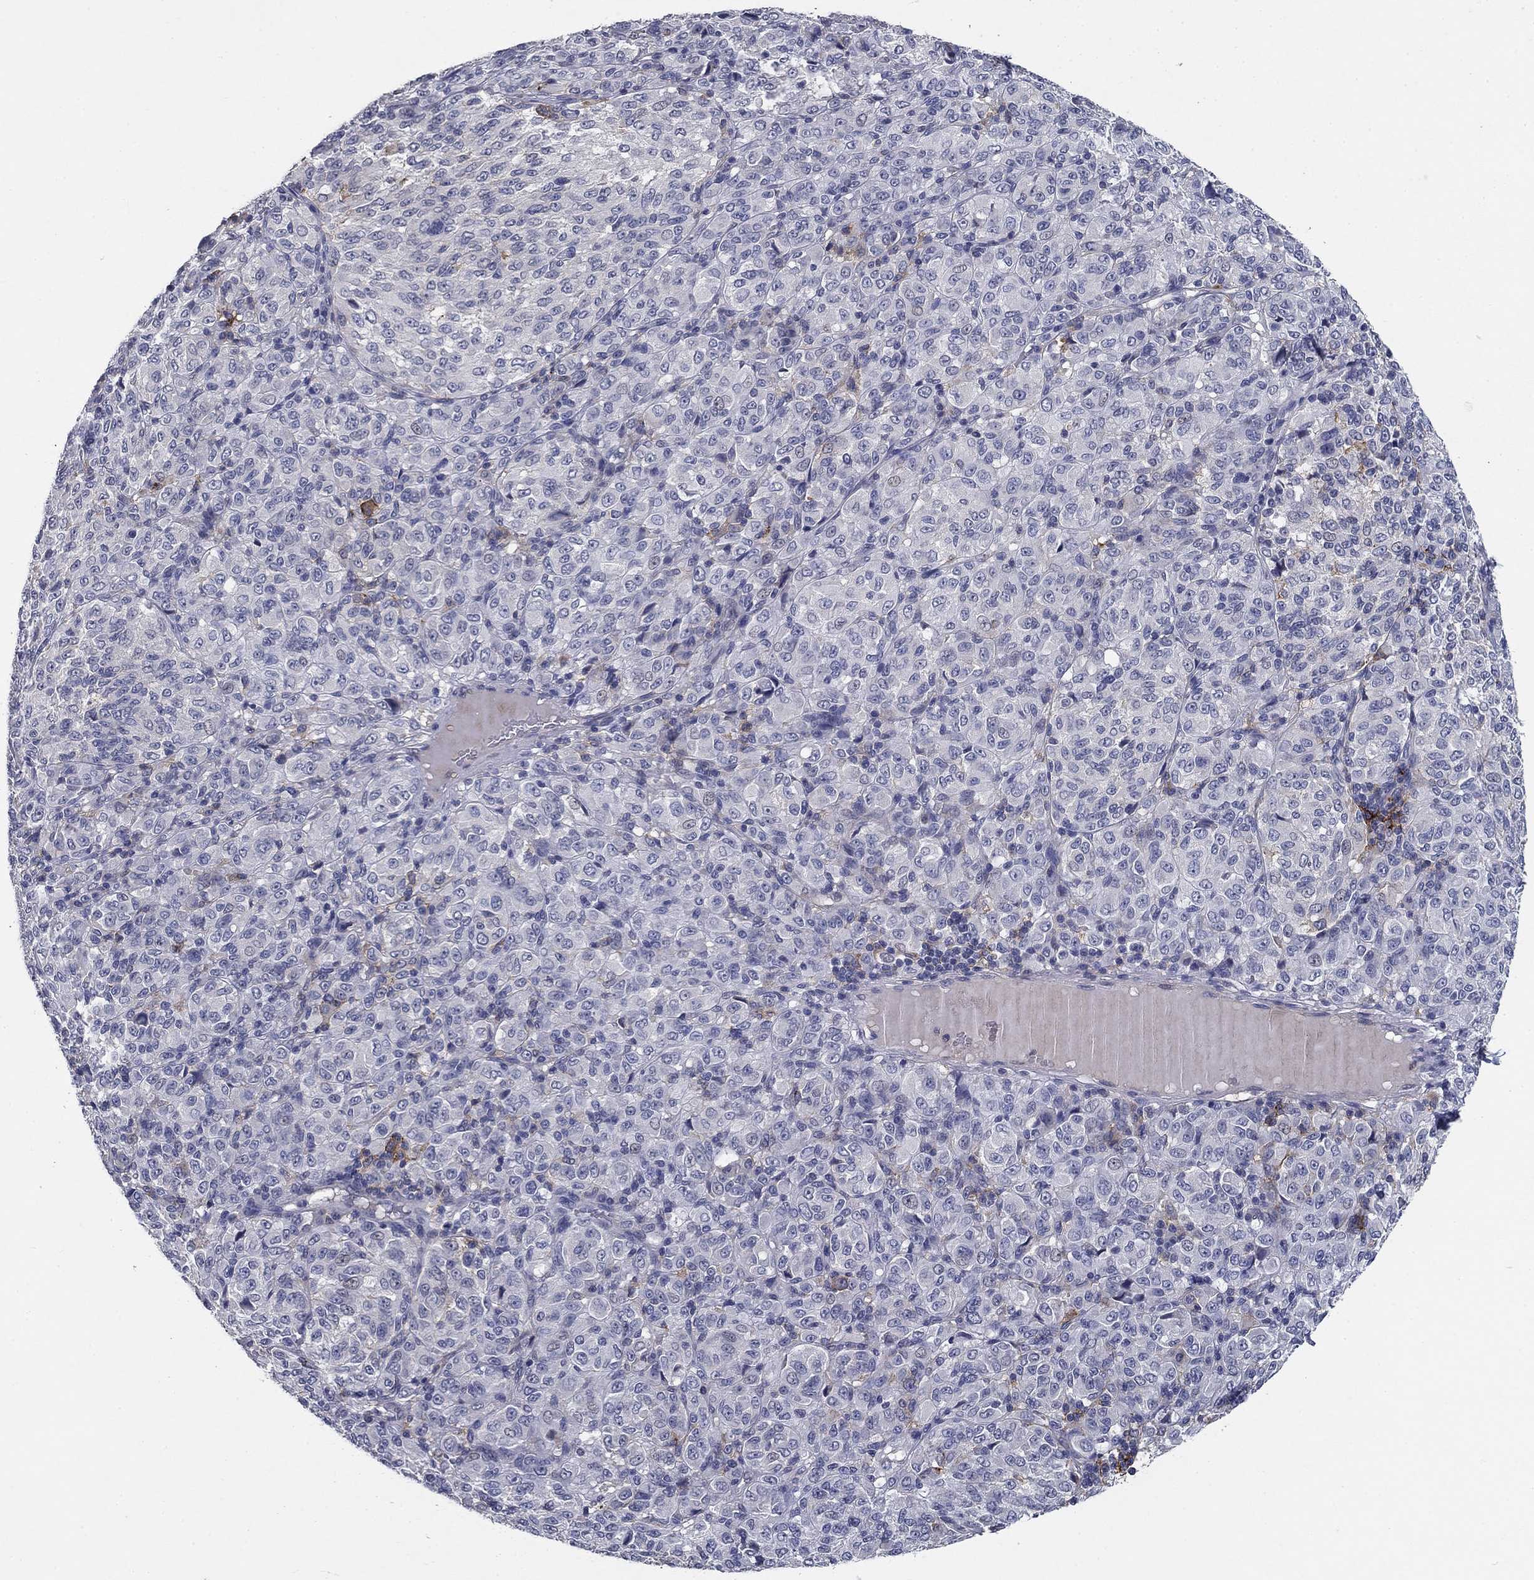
{"staining": {"intensity": "negative", "quantity": "none", "location": "none"}, "tissue": "melanoma", "cell_type": "Tumor cells", "image_type": "cancer", "snomed": [{"axis": "morphology", "description": "Malignant melanoma, Metastatic site"}, {"axis": "topography", "description": "Brain"}], "caption": "Tumor cells show no significant expression in melanoma.", "gene": "CD274", "patient": {"sex": "female", "age": 56}}